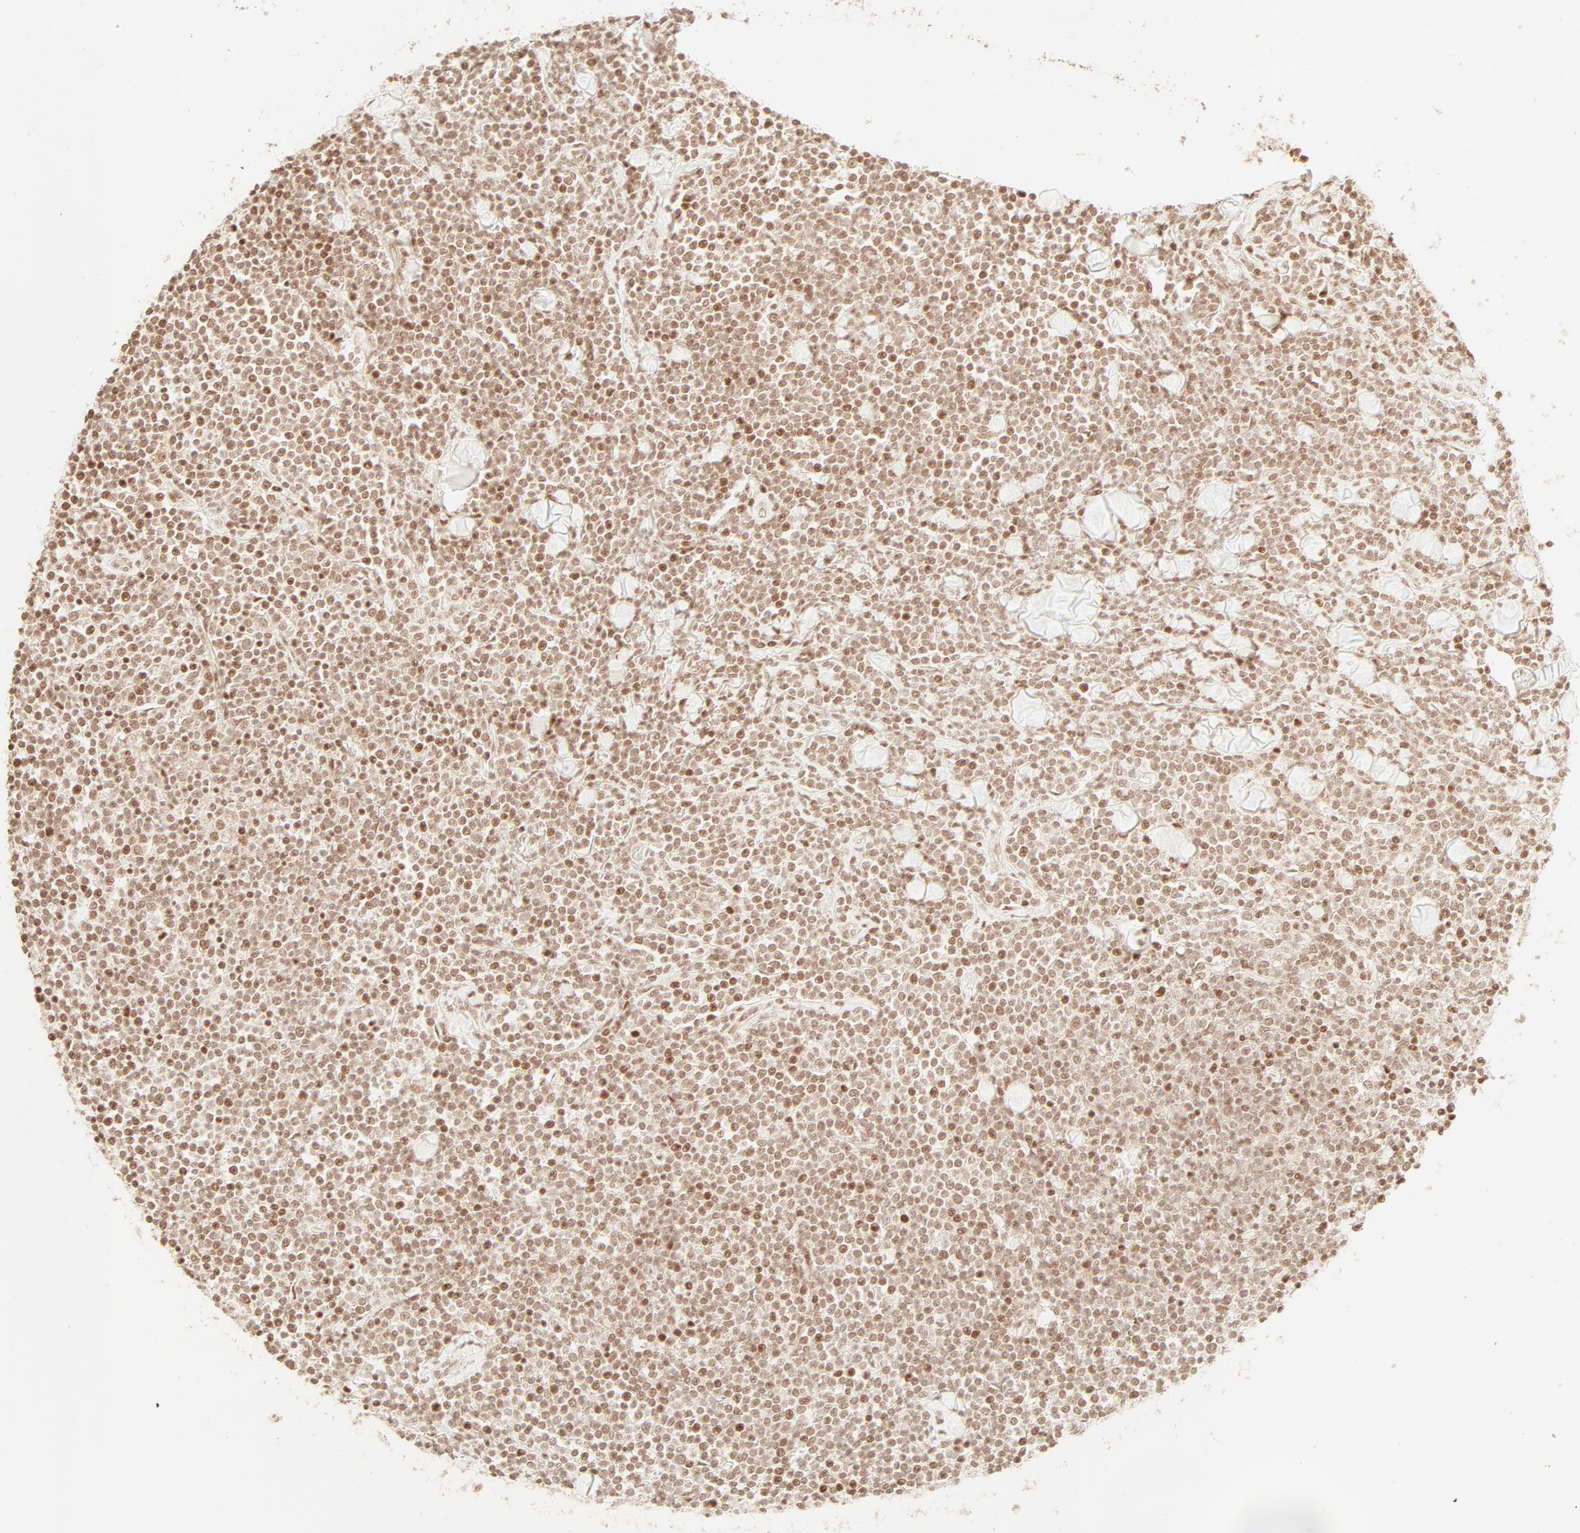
{"staining": {"intensity": "moderate", "quantity": "25%-75%", "location": "nuclear"}, "tissue": "lymphoma", "cell_type": "Tumor cells", "image_type": "cancer", "snomed": [{"axis": "morphology", "description": "Malignant lymphoma, non-Hodgkin's type, Low grade"}, {"axis": "topography", "description": "Soft tissue"}], "caption": "Lymphoma stained with a protein marker demonstrates moderate staining in tumor cells.", "gene": "TP53RK", "patient": {"sex": "male", "age": 92}}